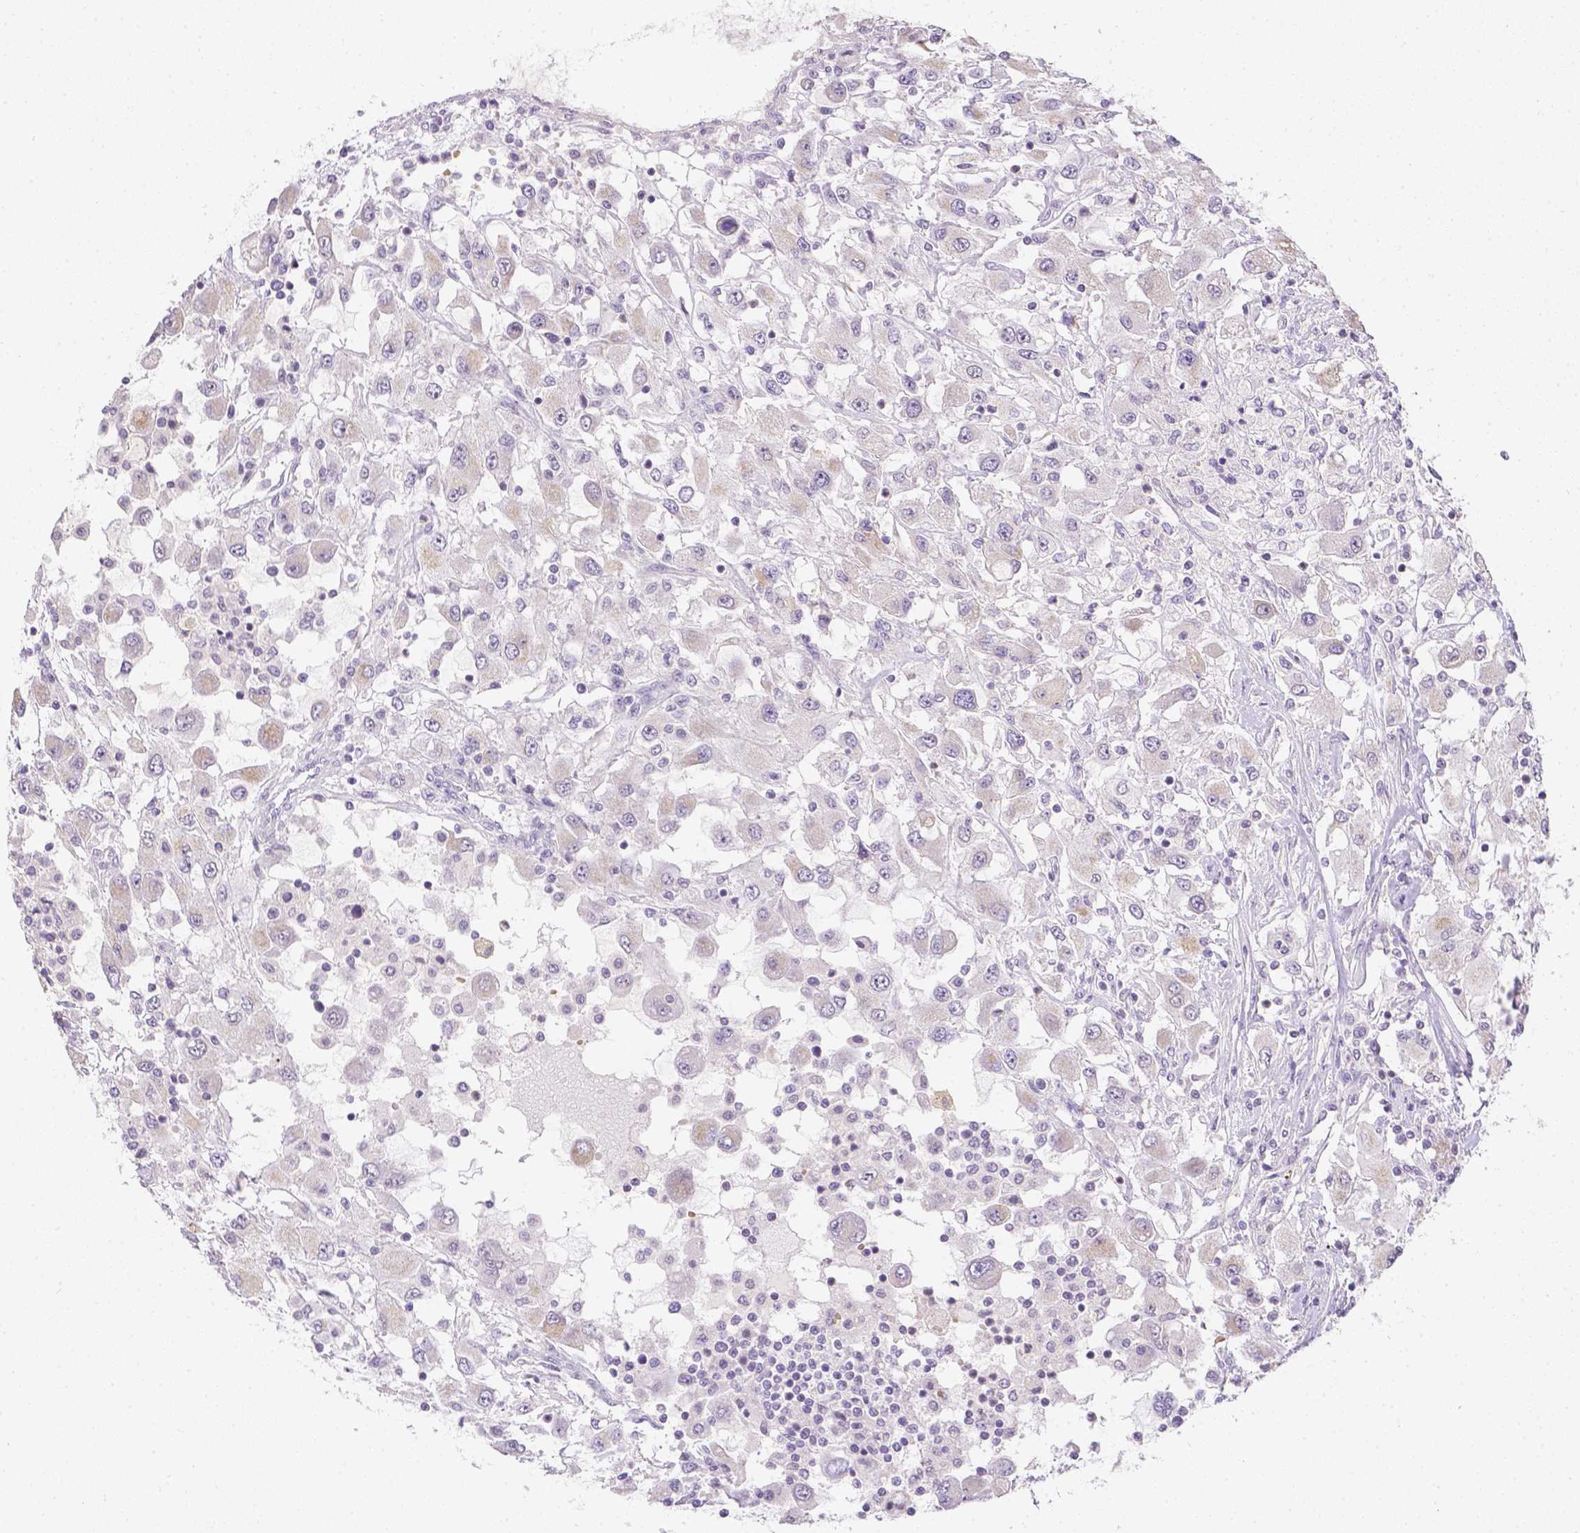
{"staining": {"intensity": "negative", "quantity": "none", "location": "none"}, "tissue": "renal cancer", "cell_type": "Tumor cells", "image_type": "cancer", "snomed": [{"axis": "morphology", "description": "Adenocarcinoma, NOS"}, {"axis": "topography", "description": "Kidney"}], "caption": "This micrograph is of adenocarcinoma (renal) stained with immunohistochemistry to label a protein in brown with the nuclei are counter-stained blue. There is no positivity in tumor cells.", "gene": "ZNF280B", "patient": {"sex": "female", "age": 67}}